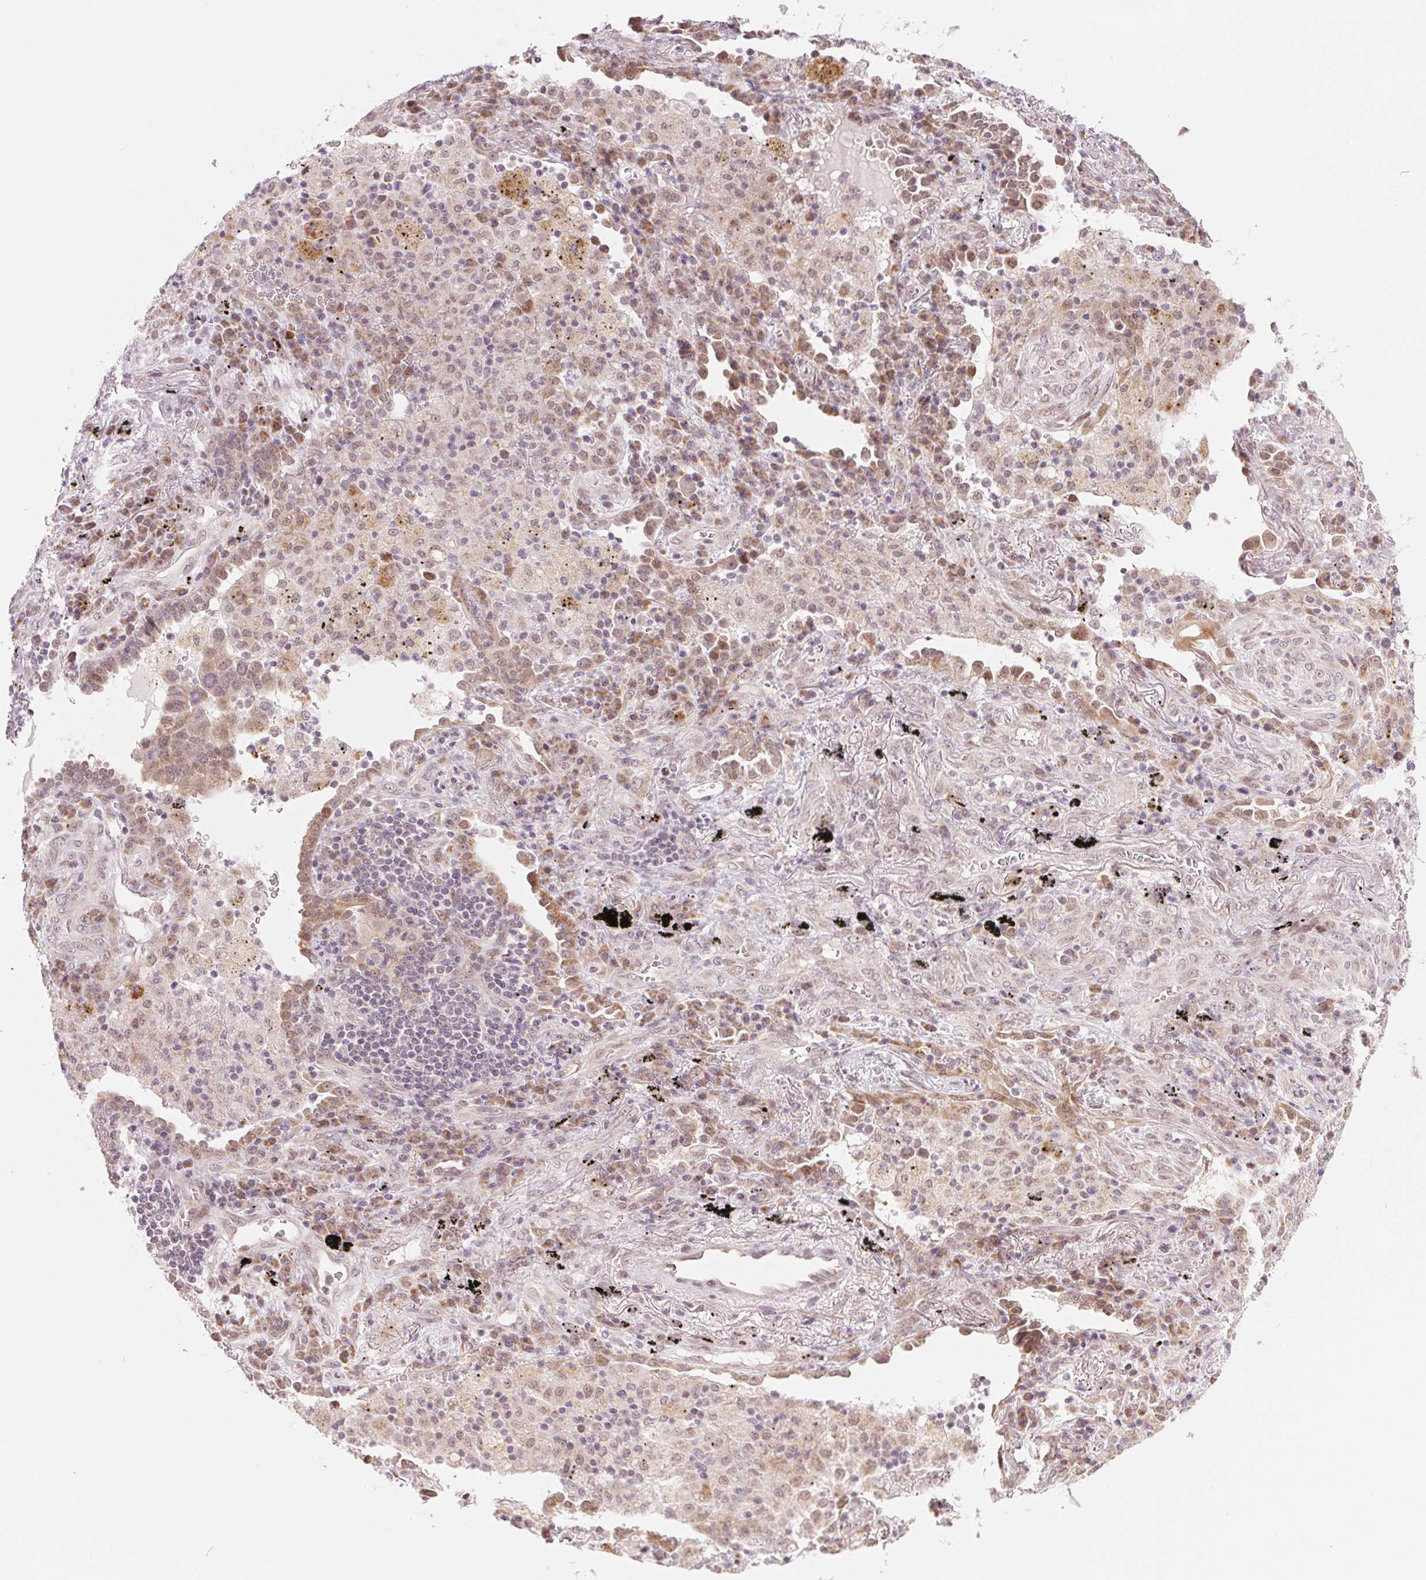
{"staining": {"intensity": "weak", "quantity": "<25%", "location": "cytoplasmic/membranous"}, "tissue": "lung cancer", "cell_type": "Tumor cells", "image_type": "cancer", "snomed": [{"axis": "morphology", "description": "Adenocarcinoma, NOS"}, {"axis": "morphology", "description": "Adenocarcinoma, metastatic, NOS"}, {"axis": "topography", "description": "Lymph node"}, {"axis": "topography", "description": "Lung"}], "caption": "Immunohistochemistry of human lung adenocarcinoma exhibits no positivity in tumor cells. (DAB immunohistochemistry visualized using brightfield microscopy, high magnification).", "gene": "ARHGAP32", "patient": {"sex": "female", "age": 65}}